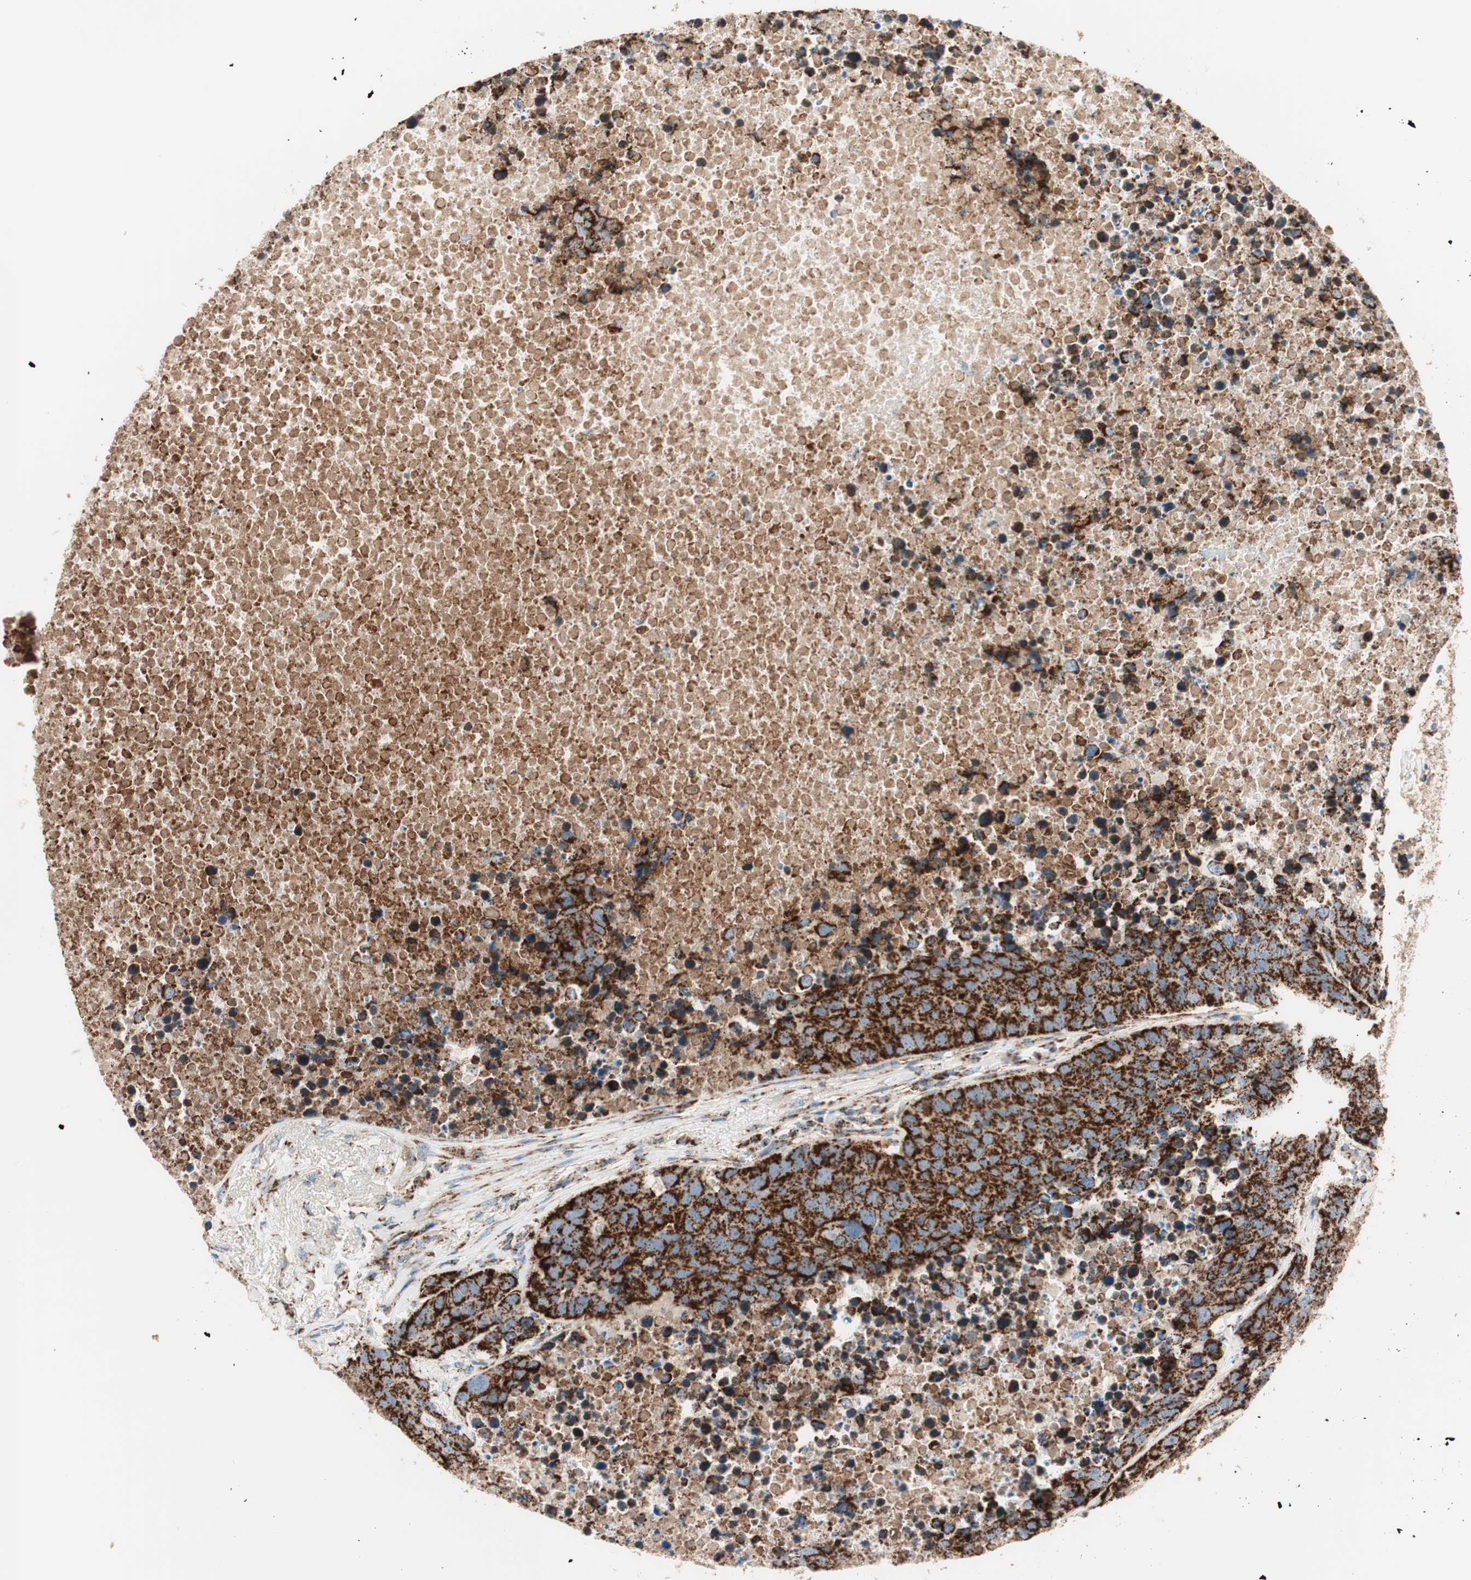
{"staining": {"intensity": "strong", "quantity": ">75%", "location": "cytoplasmic/membranous"}, "tissue": "carcinoid", "cell_type": "Tumor cells", "image_type": "cancer", "snomed": [{"axis": "morphology", "description": "Carcinoid, malignant, NOS"}, {"axis": "topography", "description": "Lung"}], "caption": "Strong cytoplasmic/membranous protein positivity is present in about >75% of tumor cells in carcinoid (malignant). (DAB (3,3'-diaminobenzidine) IHC, brown staining for protein, blue staining for nuclei).", "gene": "TOMM20", "patient": {"sex": "male", "age": 60}}